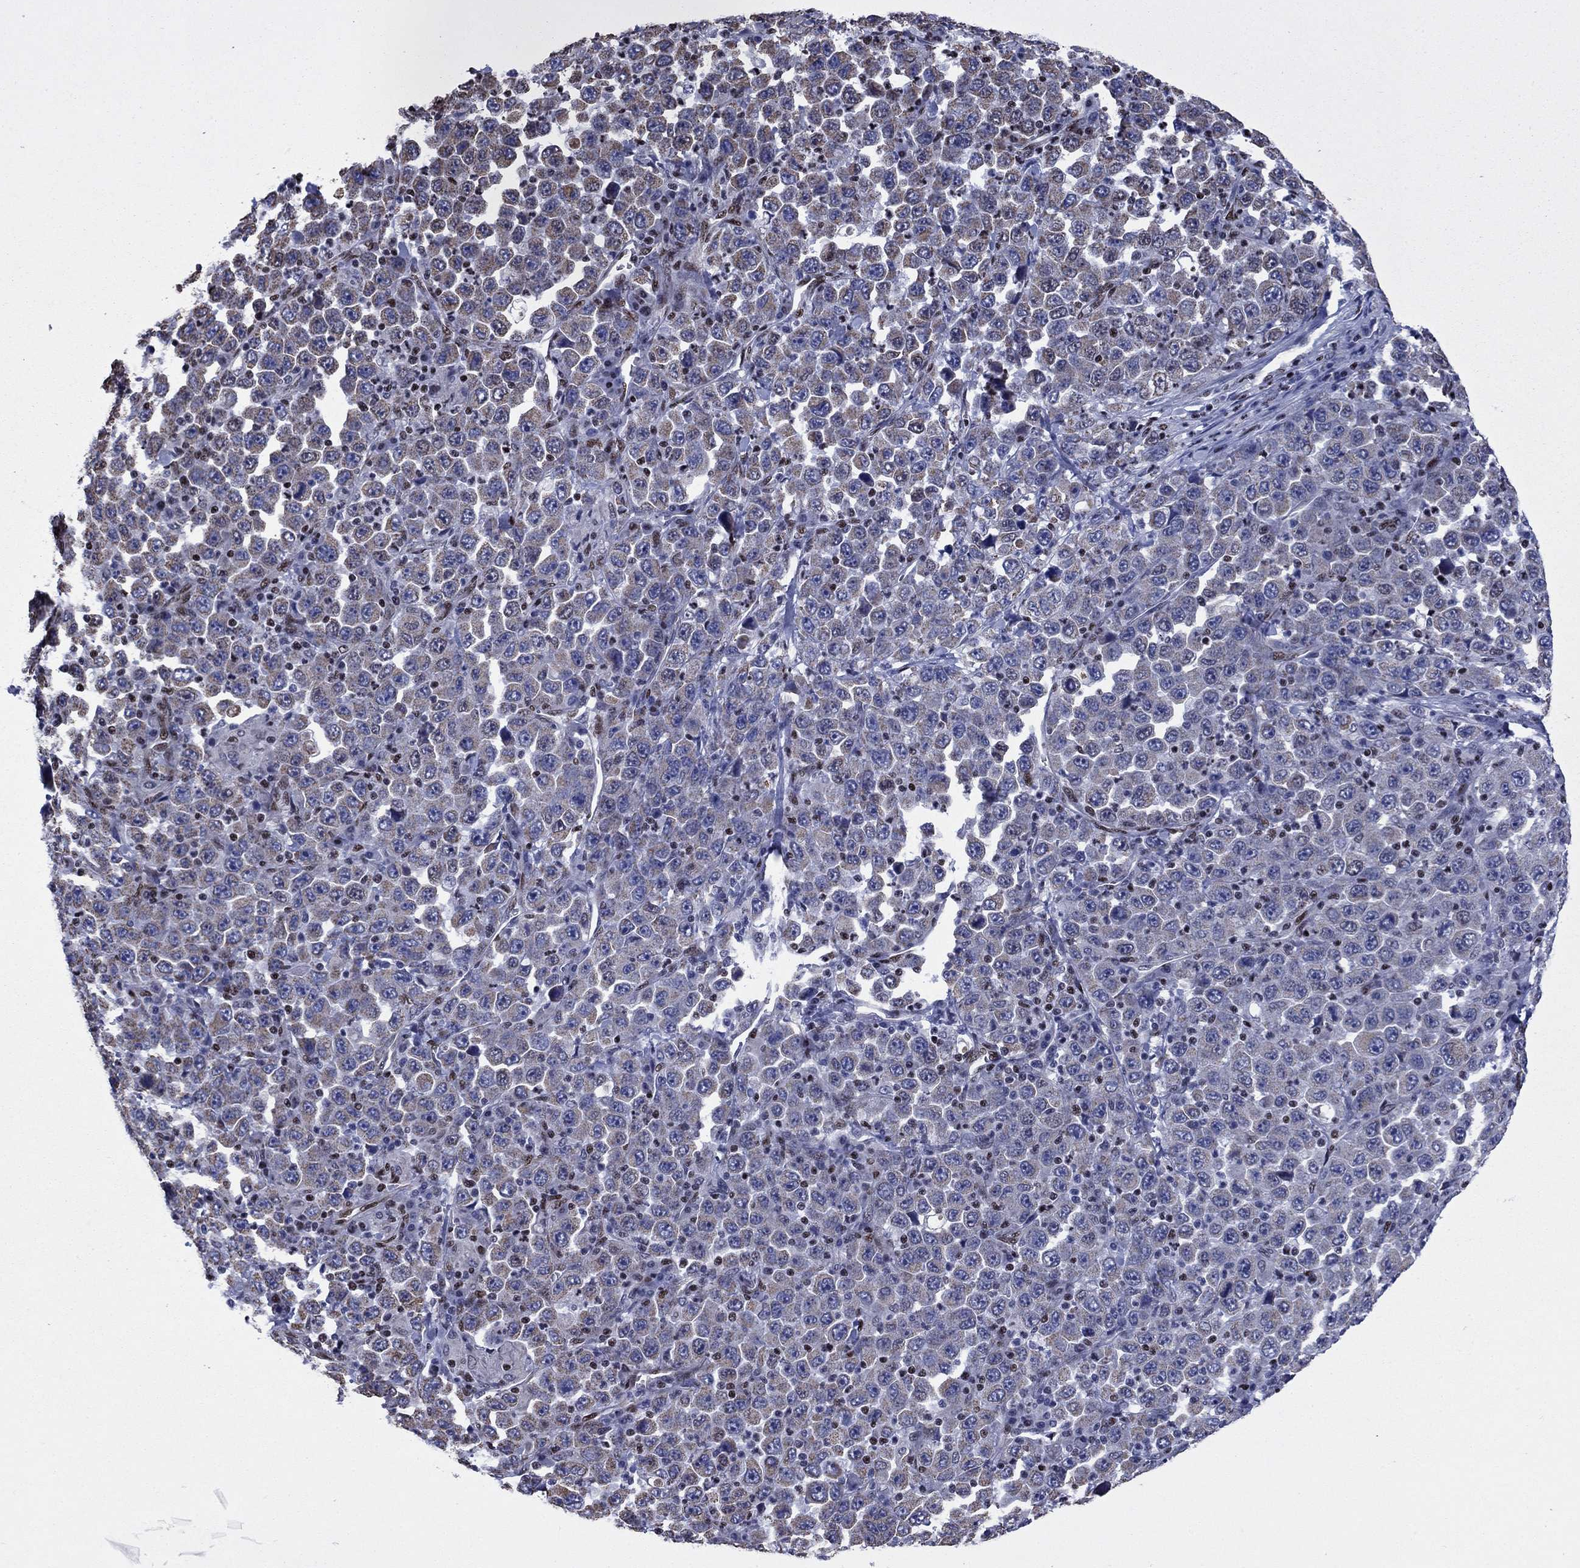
{"staining": {"intensity": "moderate", "quantity": "<25%", "location": "cytoplasmic/membranous"}, "tissue": "stomach cancer", "cell_type": "Tumor cells", "image_type": "cancer", "snomed": [{"axis": "morphology", "description": "Normal tissue, NOS"}, {"axis": "morphology", "description": "Adenocarcinoma, NOS"}, {"axis": "topography", "description": "Stomach, upper"}, {"axis": "topography", "description": "Stomach"}], "caption": "Tumor cells reveal moderate cytoplasmic/membranous positivity in approximately <25% of cells in stomach cancer.", "gene": "N4BP2", "patient": {"sex": "male", "age": 59}}